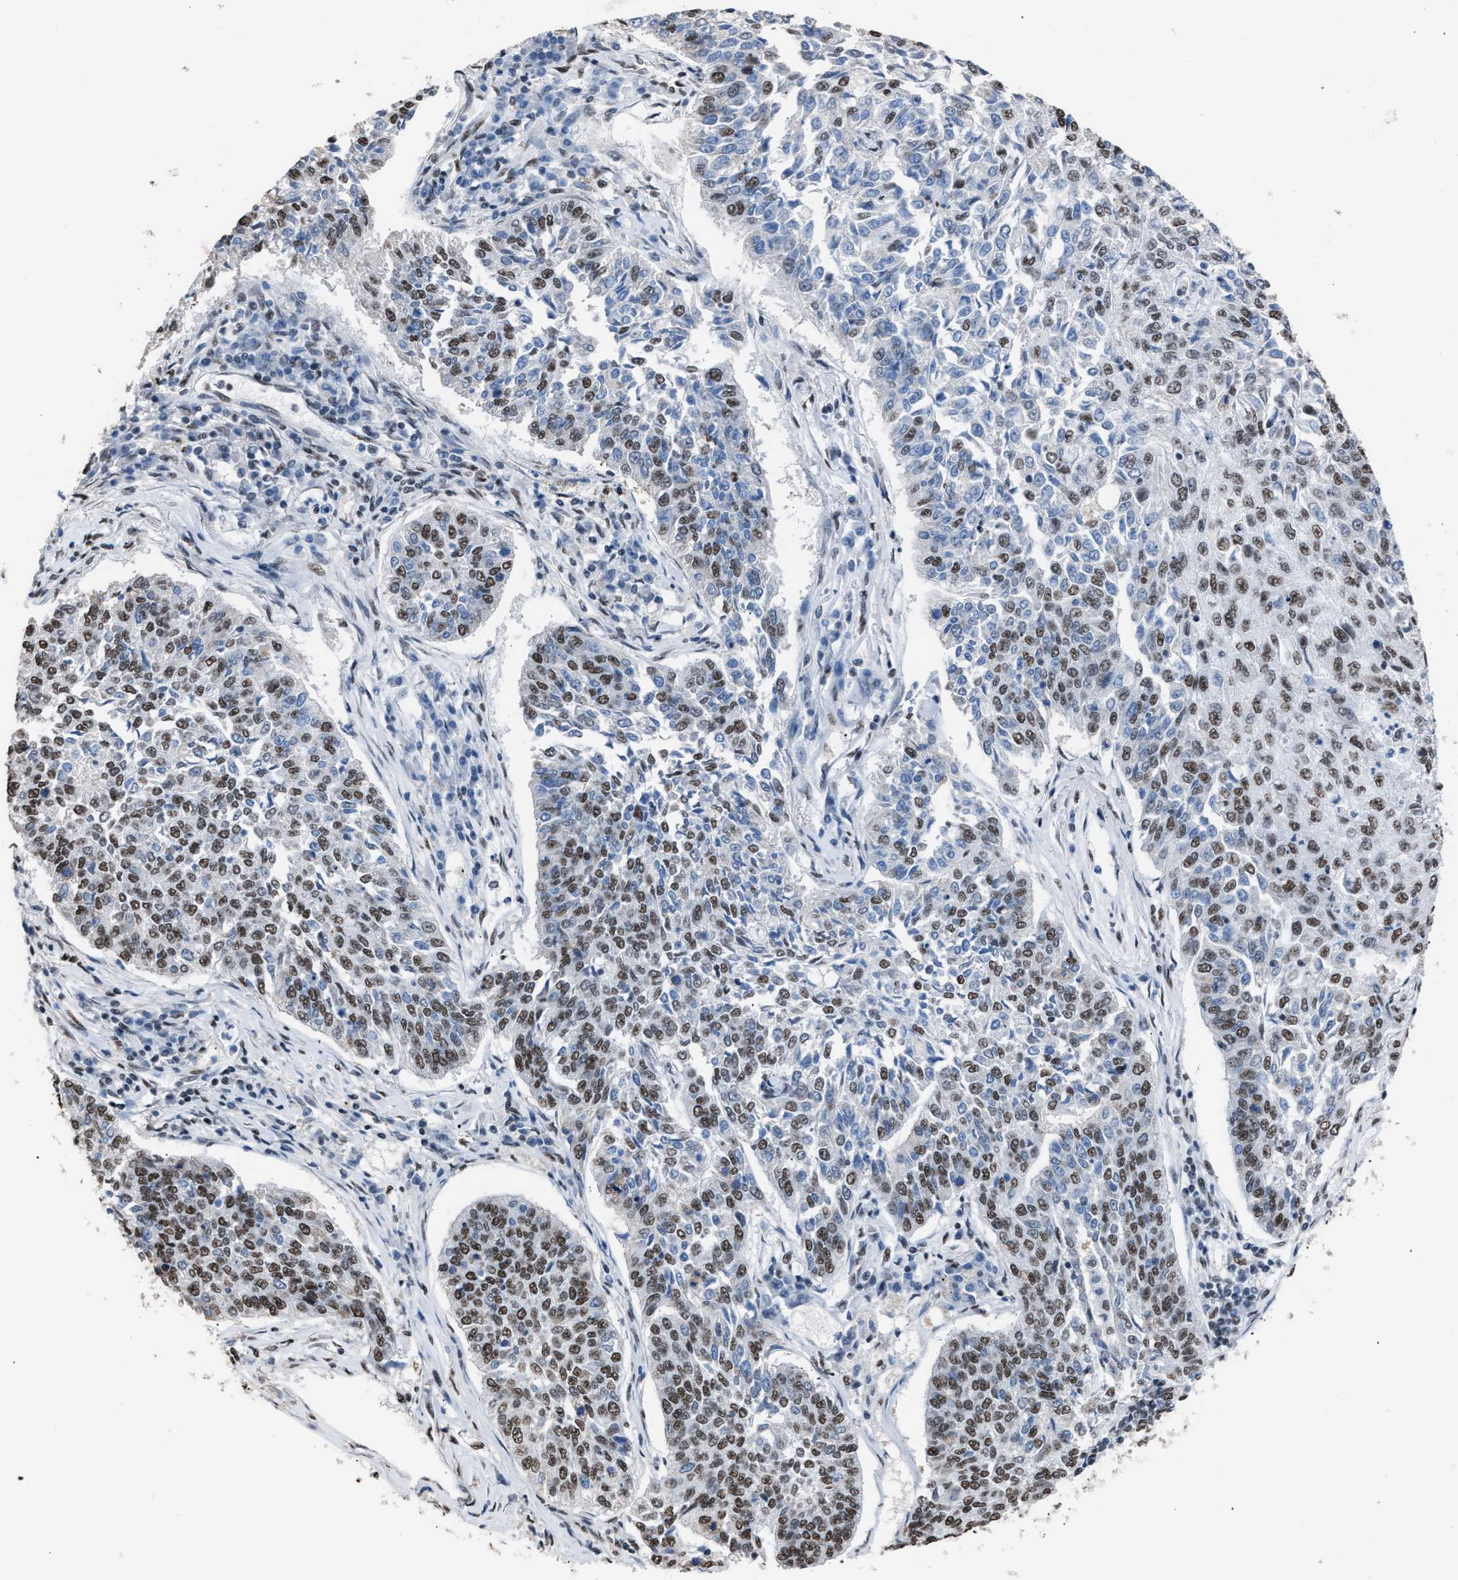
{"staining": {"intensity": "moderate", "quantity": "25%-75%", "location": "nuclear"}, "tissue": "lung cancer", "cell_type": "Tumor cells", "image_type": "cancer", "snomed": [{"axis": "morphology", "description": "Normal tissue, NOS"}, {"axis": "morphology", "description": "Squamous cell carcinoma, NOS"}, {"axis": "topography", "description": "Cartilage tissue"}, {"axis": "topography", "description": "Bronchus"}, {"axis": "topography", "description": "Lung"}], "caption": "Tumor cells reveal medium levels of moderate nuclear staining in approximately 25%-75% of cells in human squamous cell carcinoma (lung).", "gene": "CCAR2", "patient": {"sex": "female", "age": 49}}